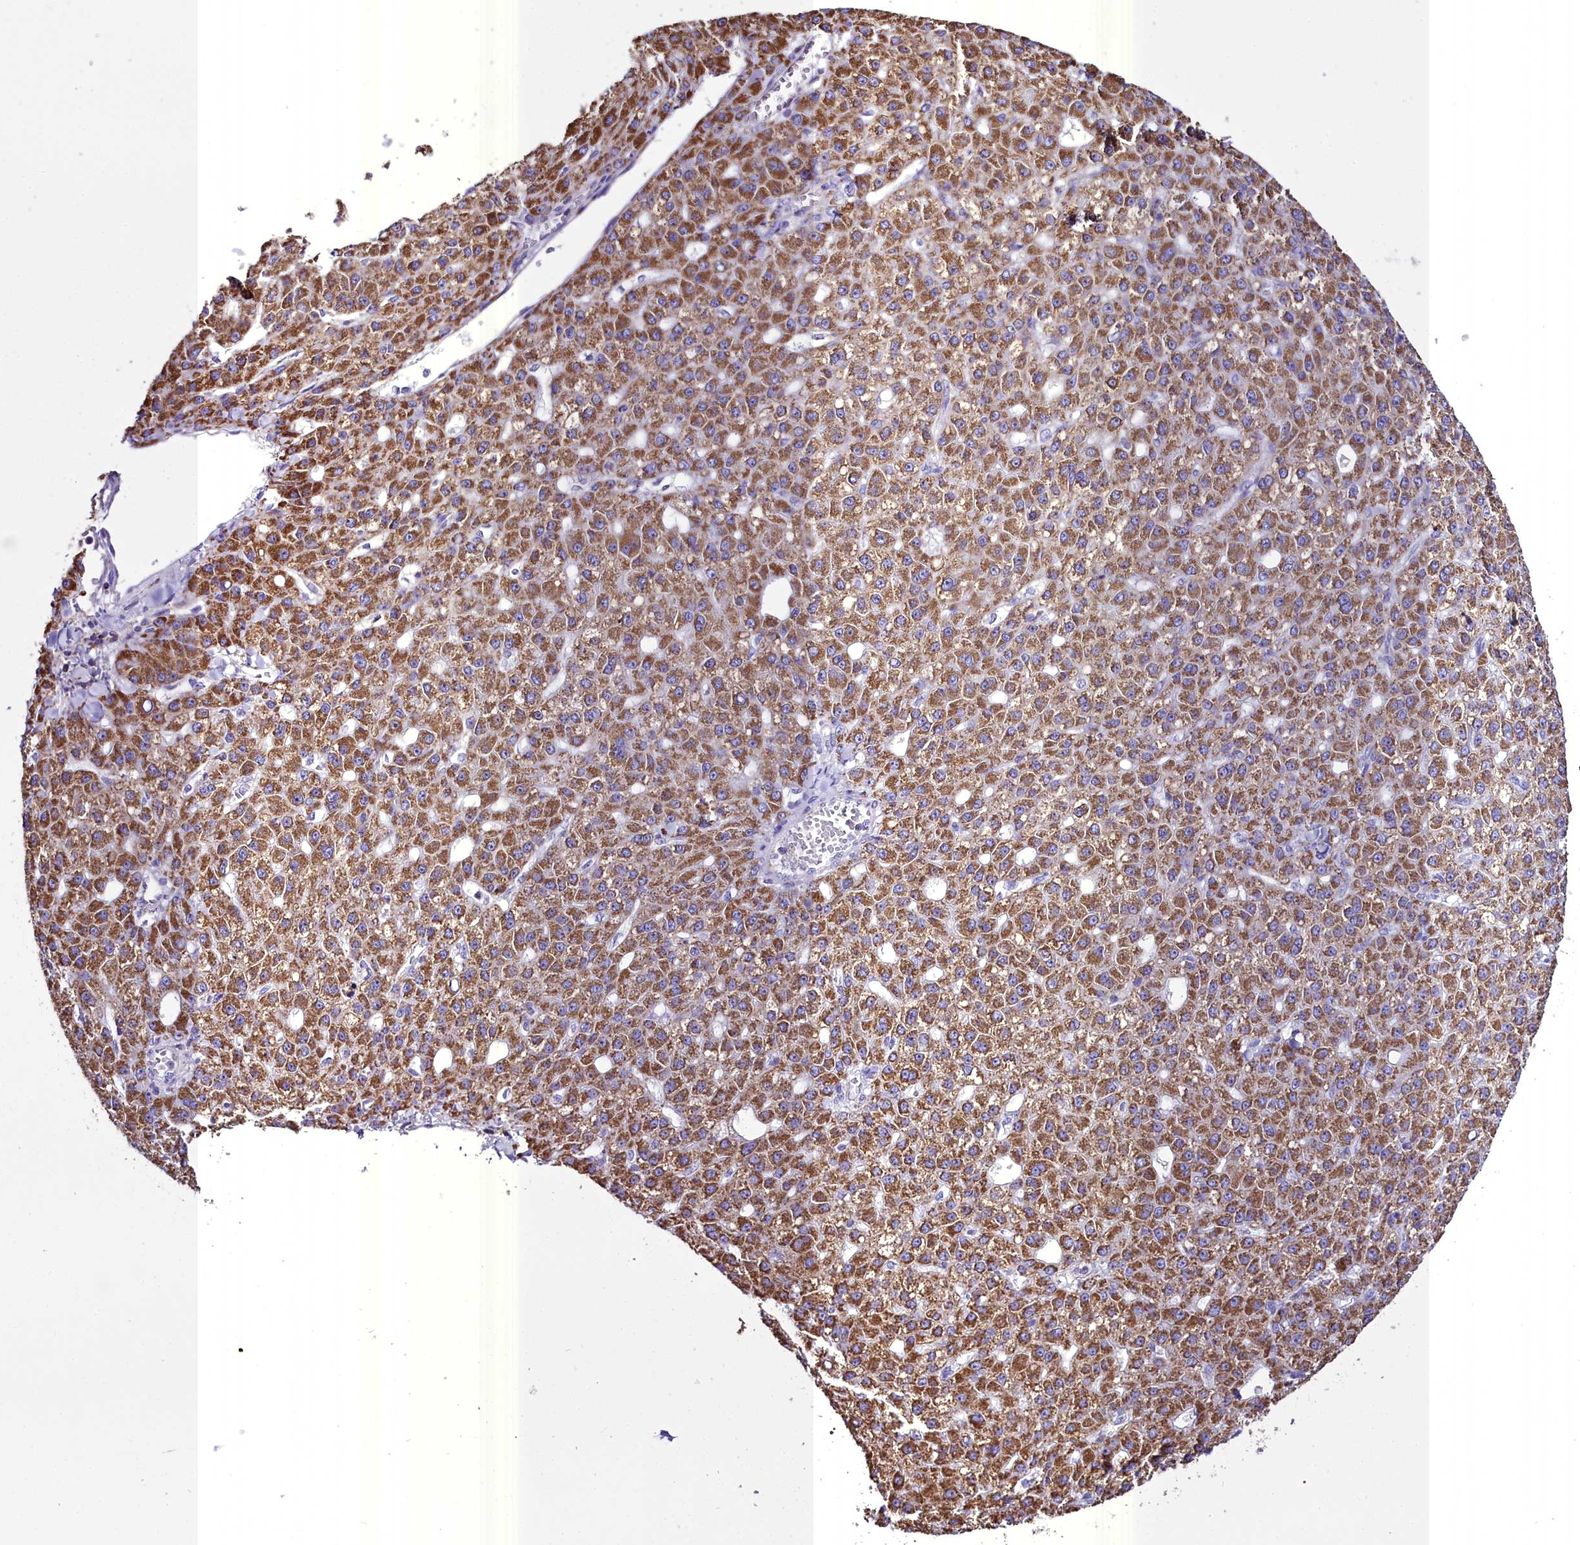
{"staining": {"intensity": "moderate", "quantity": ">75%", "location": "cytoplasmic/membranous"}, "tissue": "liver cancer", "cell_type": "Tumor cells", "image_type": "cancer", "snomed": [{"axis": "morphology", "description": "Carcinoma, Hepatocellular, NOS"}, {"axis": "topography", "description": "Liver"}], "caption": "A high-resolution micrograph shows IHC staining of liver cancer, which displays moderate cytoplasmic/membranous expression in about >75% of tumor cells. (Brightfield microscopy of DAB IHC at high magnification).", "gene": "WDFY3", "patient": {"sex": "male", "age": 67}}